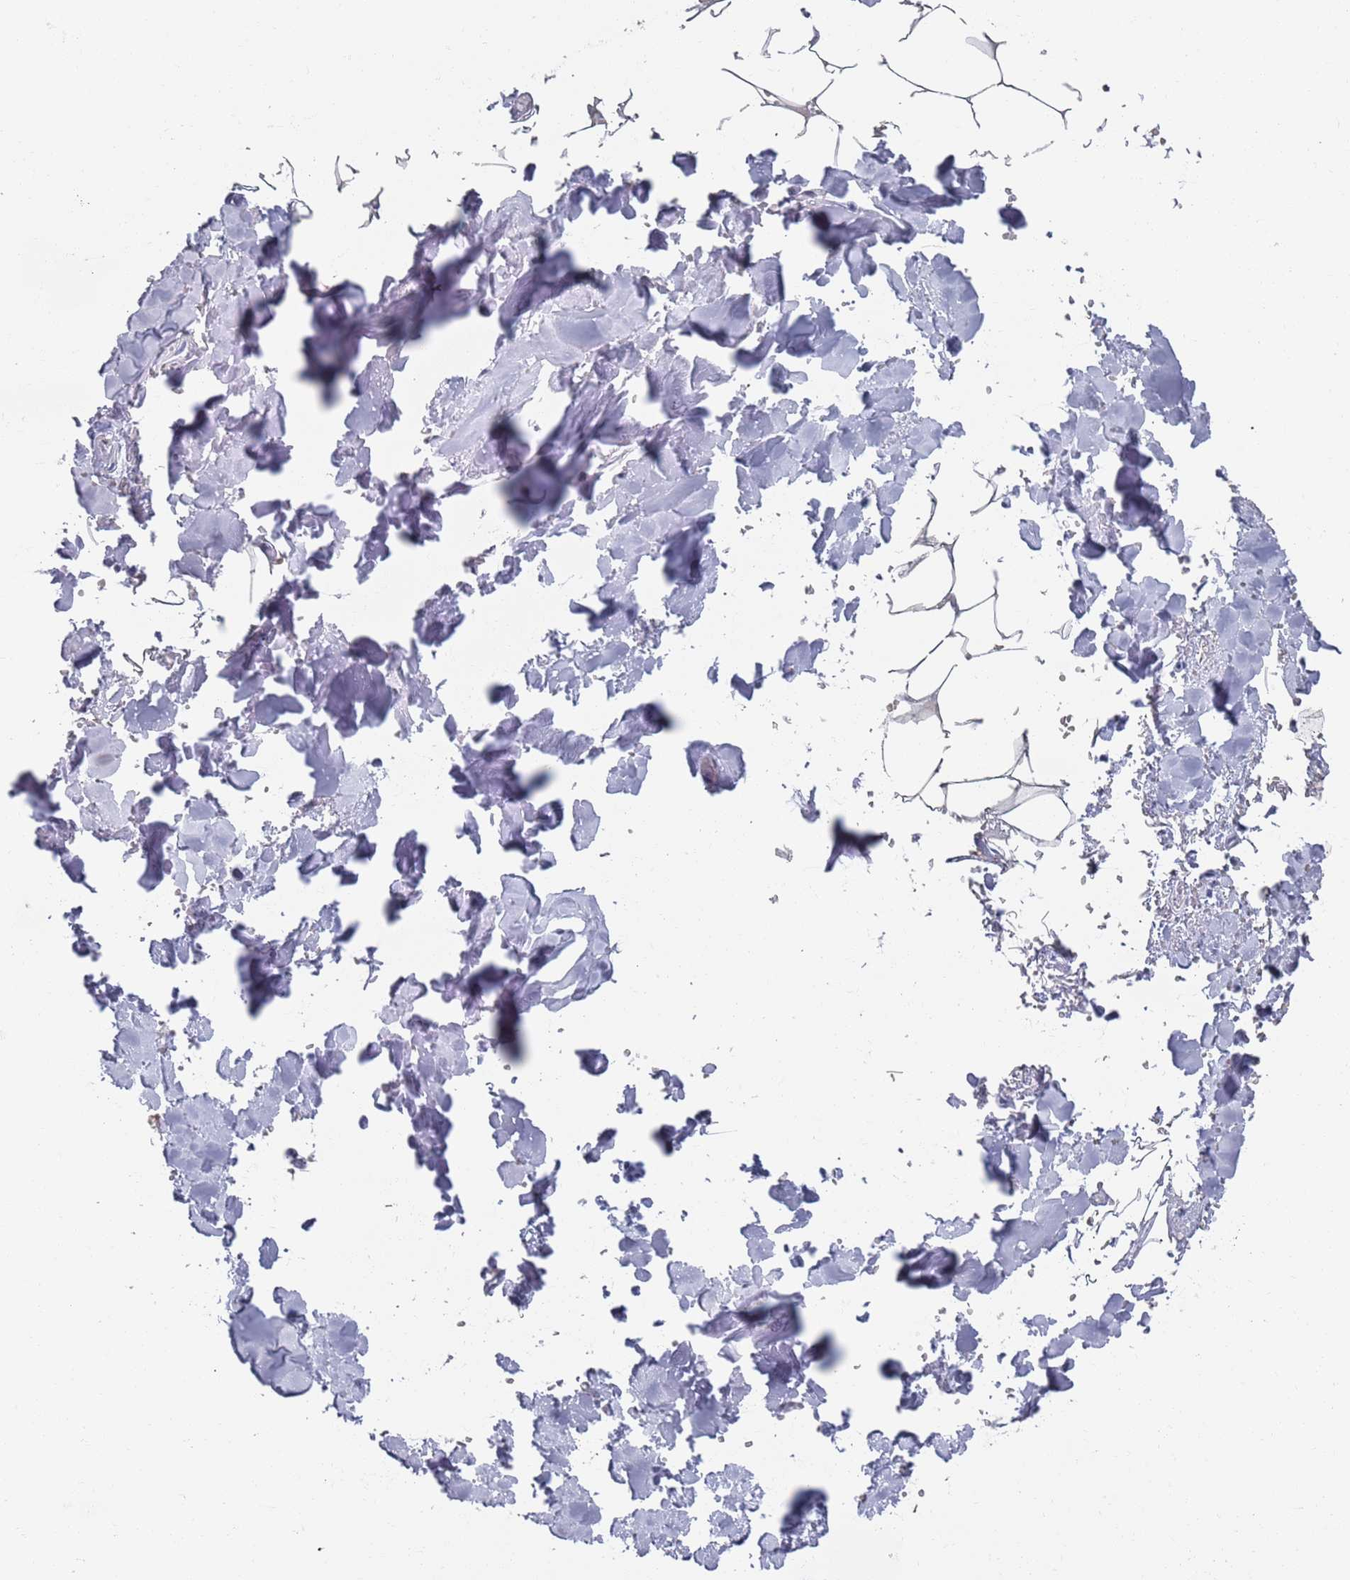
{"staining": {"intensity": "negative", "quantity": "none", "location": "none"}, "tissue": "adipose tissue", "cell_type": "Adipocytes", "image_type": "normal", "snomed": [{"axis": "morphology", "description": "Normal tissue, NOS"}, {"axis": "topography", "description": "Salivary gland"}, {"axis": "topography", "description": "Peripheral nerve tissue"}], "caption": "Micrograph shows no protein expression in adipocytes of normal adipose tissue. Brightfield microscopy of immunohistochemistry (IHC) stained with DAB (3,3'-diaminobenzidine) (brown) and hematoxylin (blue), captured at high magnification.", "gene": "MAT1A", "patient": {"sex": "male", "age": 38}}